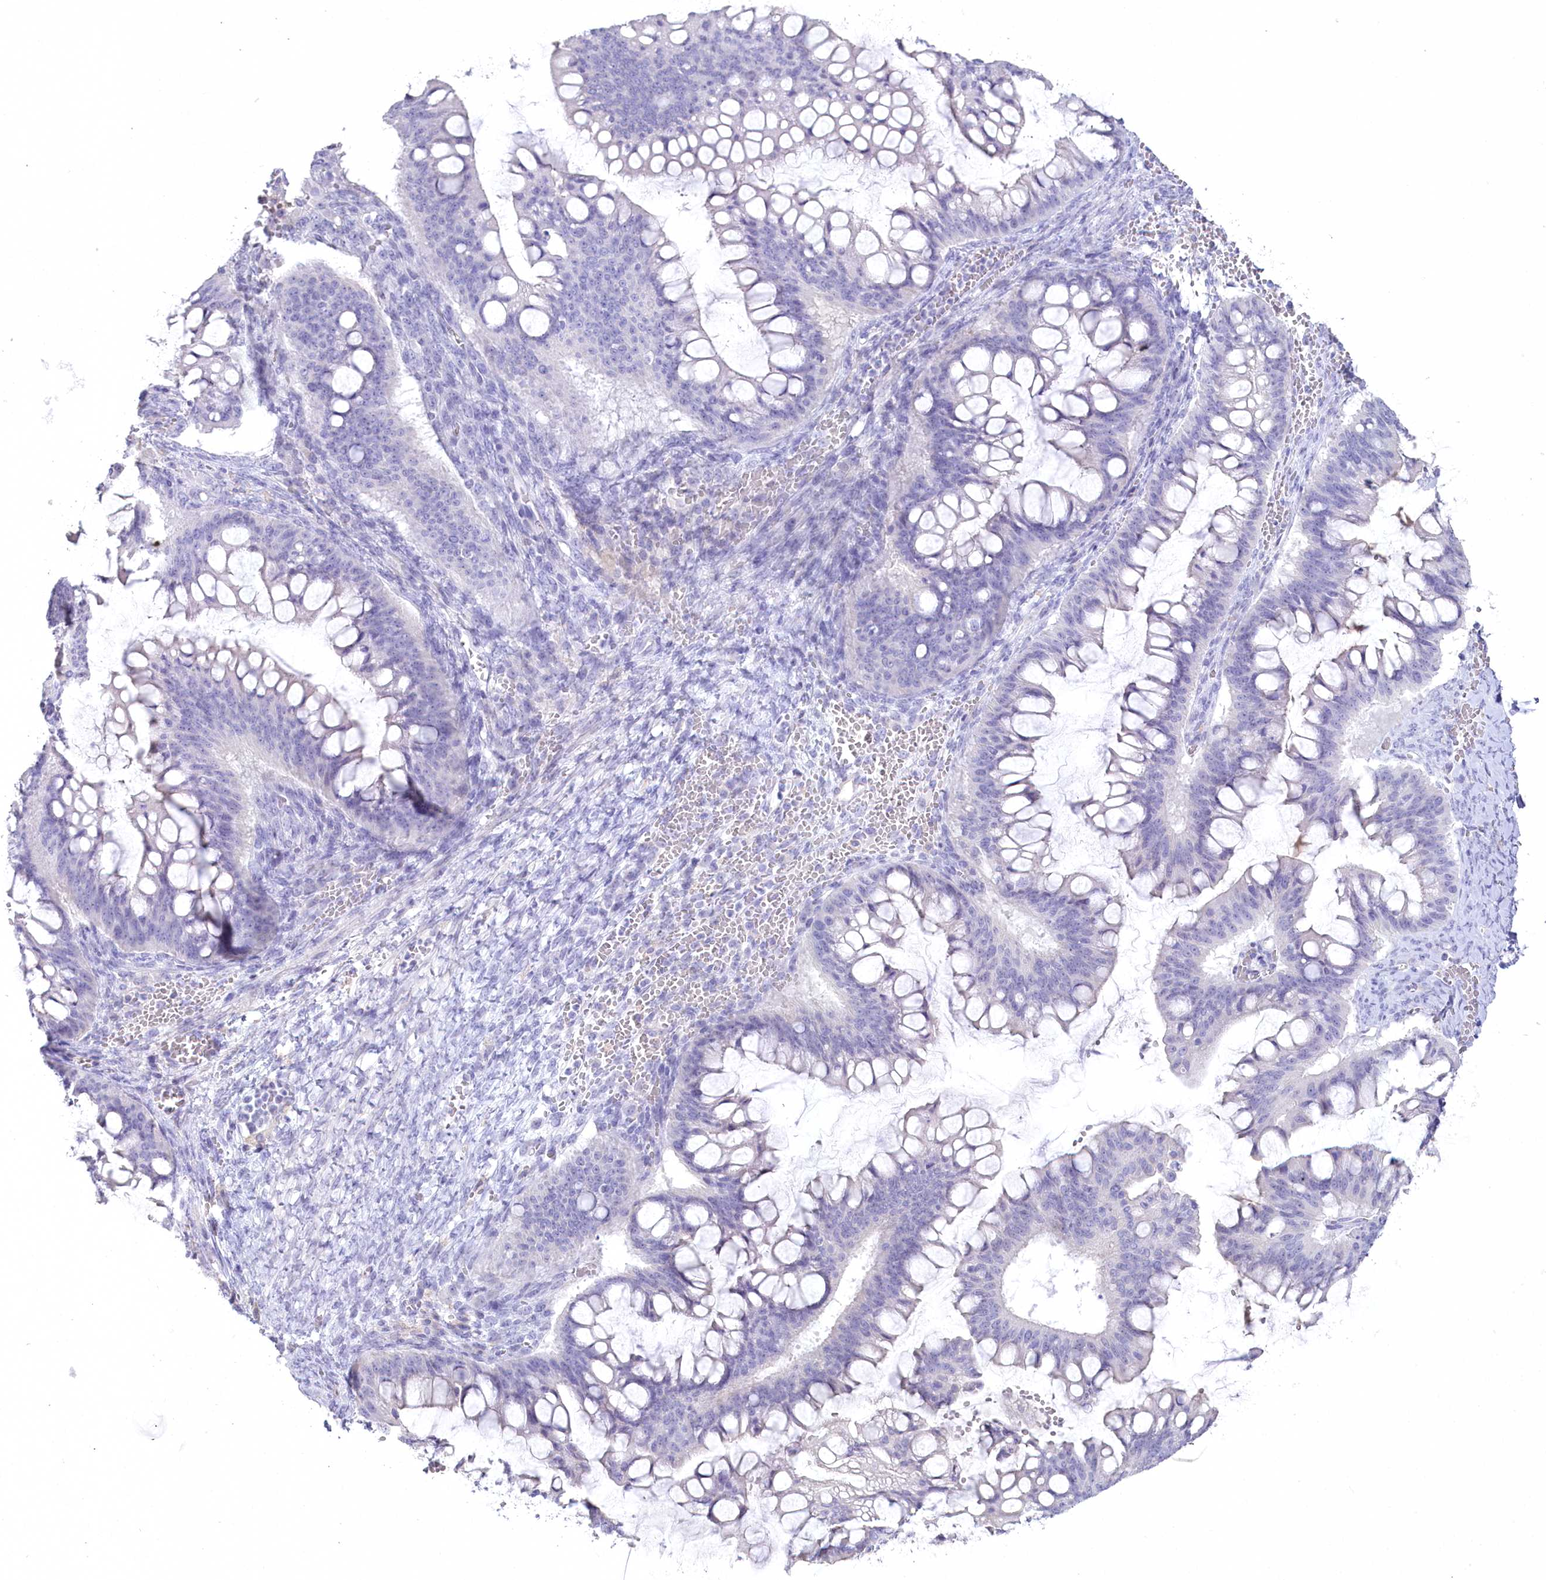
{"staining": {"intensity": "negative", "quantity": "none", "location": "none"}, "tissue": "ovarian cancer", "cell_type": "Tumor cells", "image_type": "cancer", "snomed": [{"axis": "morphology", "description": "Cystadenocarcinoma, mucinous, NOS"}, {"axis": "topography", "description": "Ovary"}], "caption": "IHC image of neoplastic tissue: mucinous cystadenocarcinoma (ovarian) stained with DAB (3,3'-diaminobenzidine) displays no significant protein positivity in tumor cells. (Brightfield microscopy of DAB (3,3'-diaminobenzidine) IHC at high magnification).", "gene": "MYOZ1", "patient": {"sex": "female", "age": 73}}